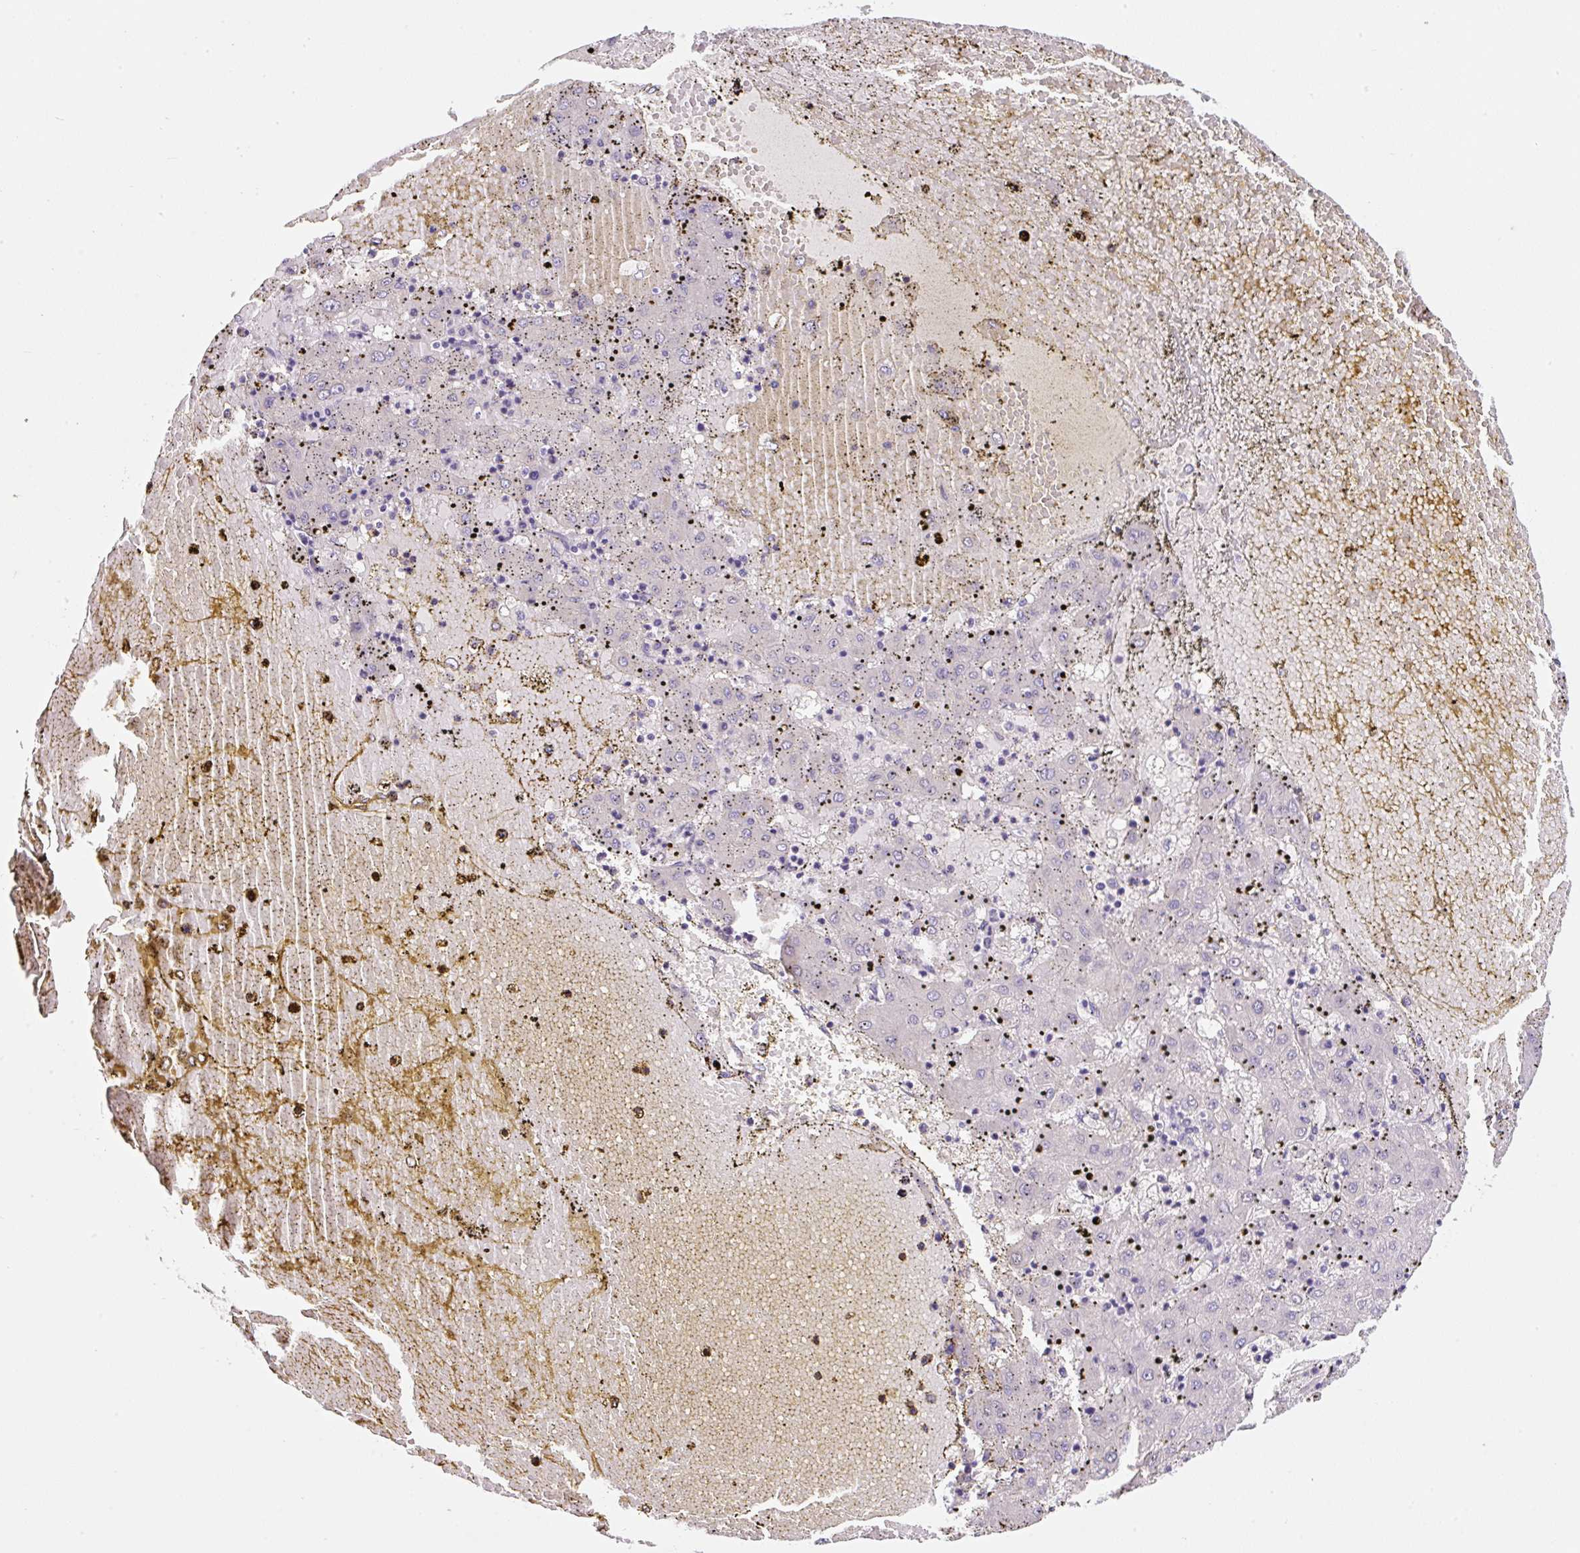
{"staining": {"intensity": "negative", "quantity": "none", "location": "none"}, "tissue": "liver cancer", "cell_type": "Tumor cells", "image_type": "cancer", "snomed": [{"axis": "morphology", "description": "Carcinoma, Hepatocellular, NOS"}, {"axis": "topography", "description": "Liver"}], "caption": "This is a histopathology image of immunohistochemistry (IHC) staining of liver cancer, which shows no staining in tumor cells.", "gene": "SYP", "patient": {"sex": "male", "age": 72}}